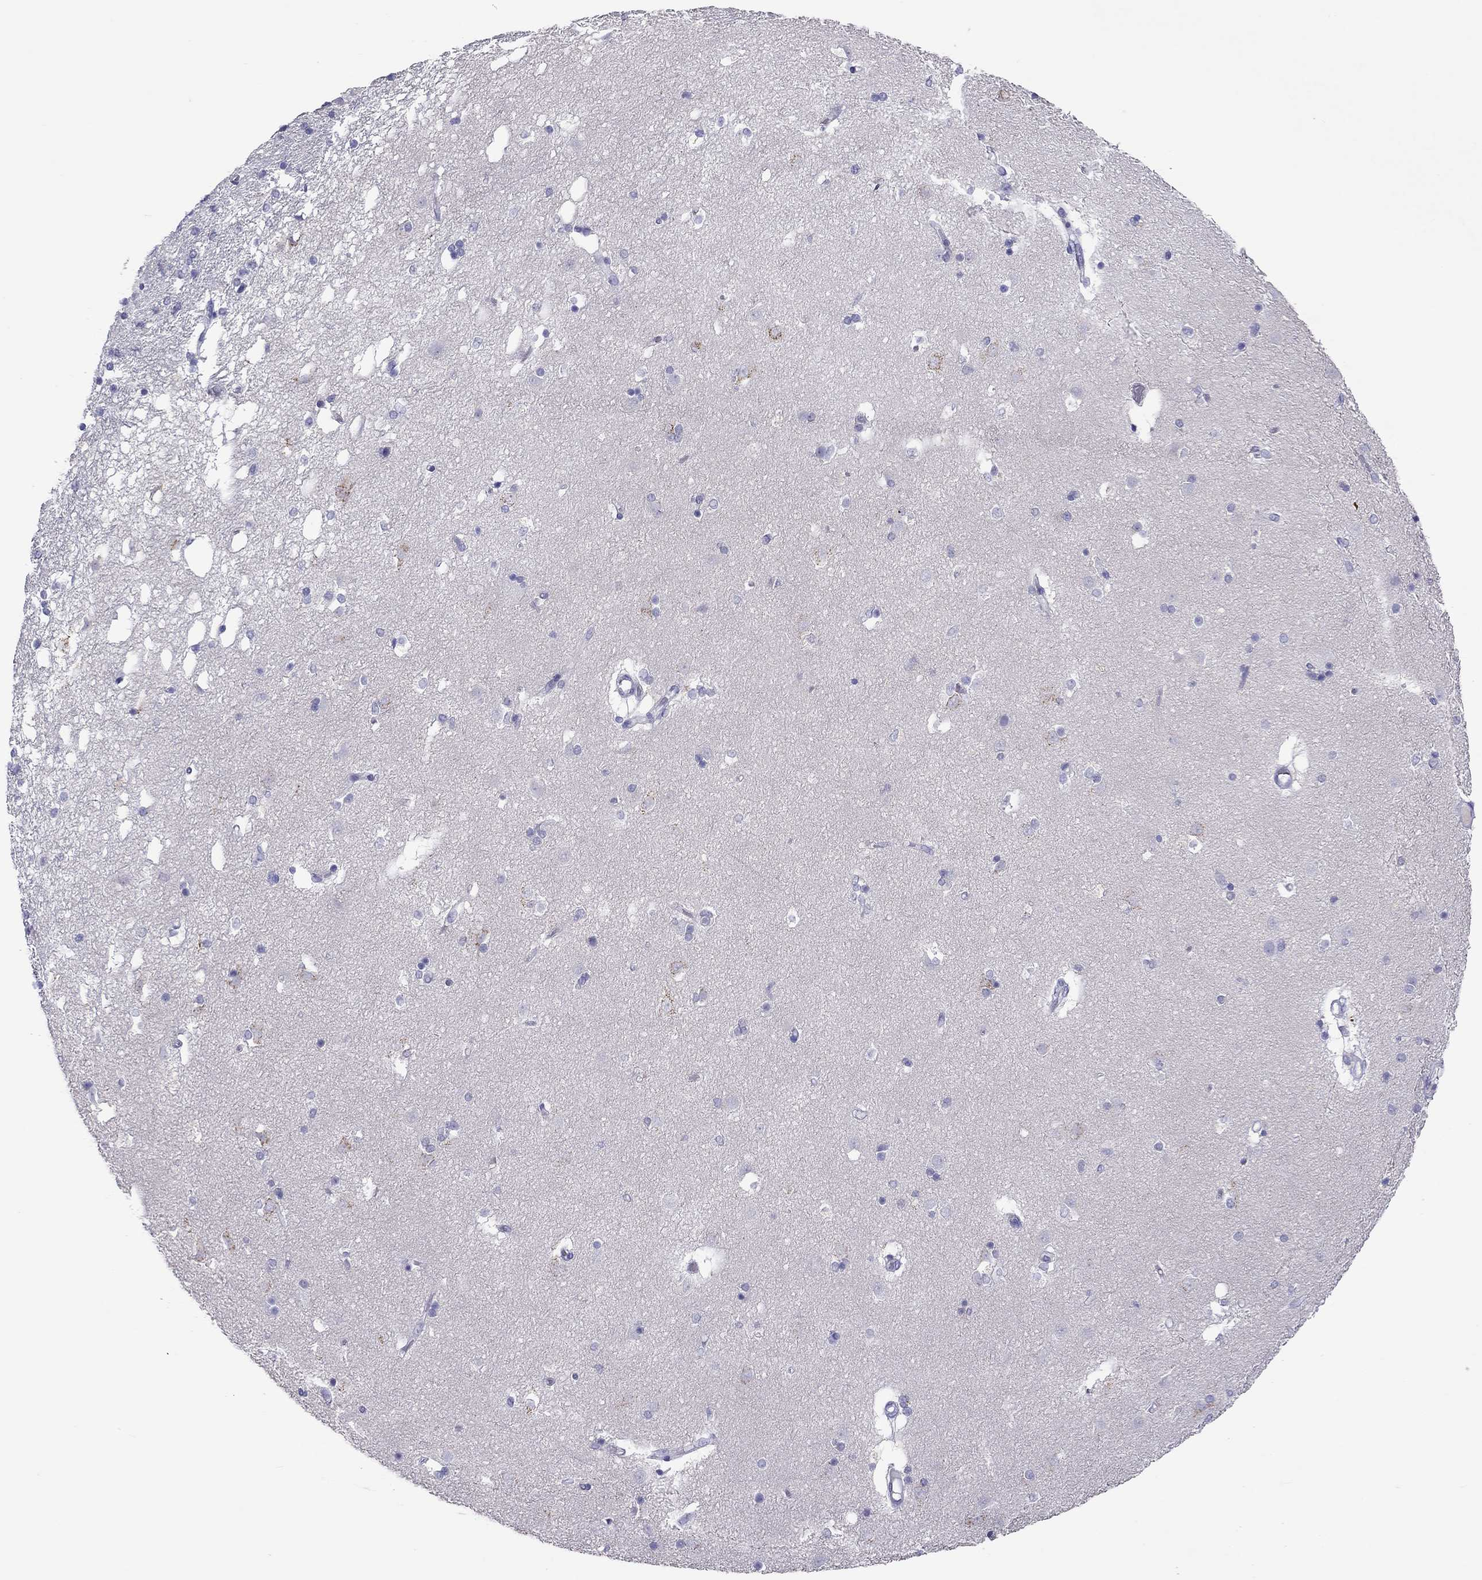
{"staining": {"intensity": "negative", "quantity": "none", "location": "none"}, "tissue": "caudate", "cell_type": "Glial cells", "image_type": "normal", "snomed": [{"axis": "morphology", "description": "Normal tissue, NOS"}, {"axis": "topography", "description": "Lateral ventricle wall"}], "caption": "Immunohistochemistry of unremarkable human caudate displays no staining in glial cells.", "gene": "CALHM1", "patient": {"sex": "male", "age": 51}}